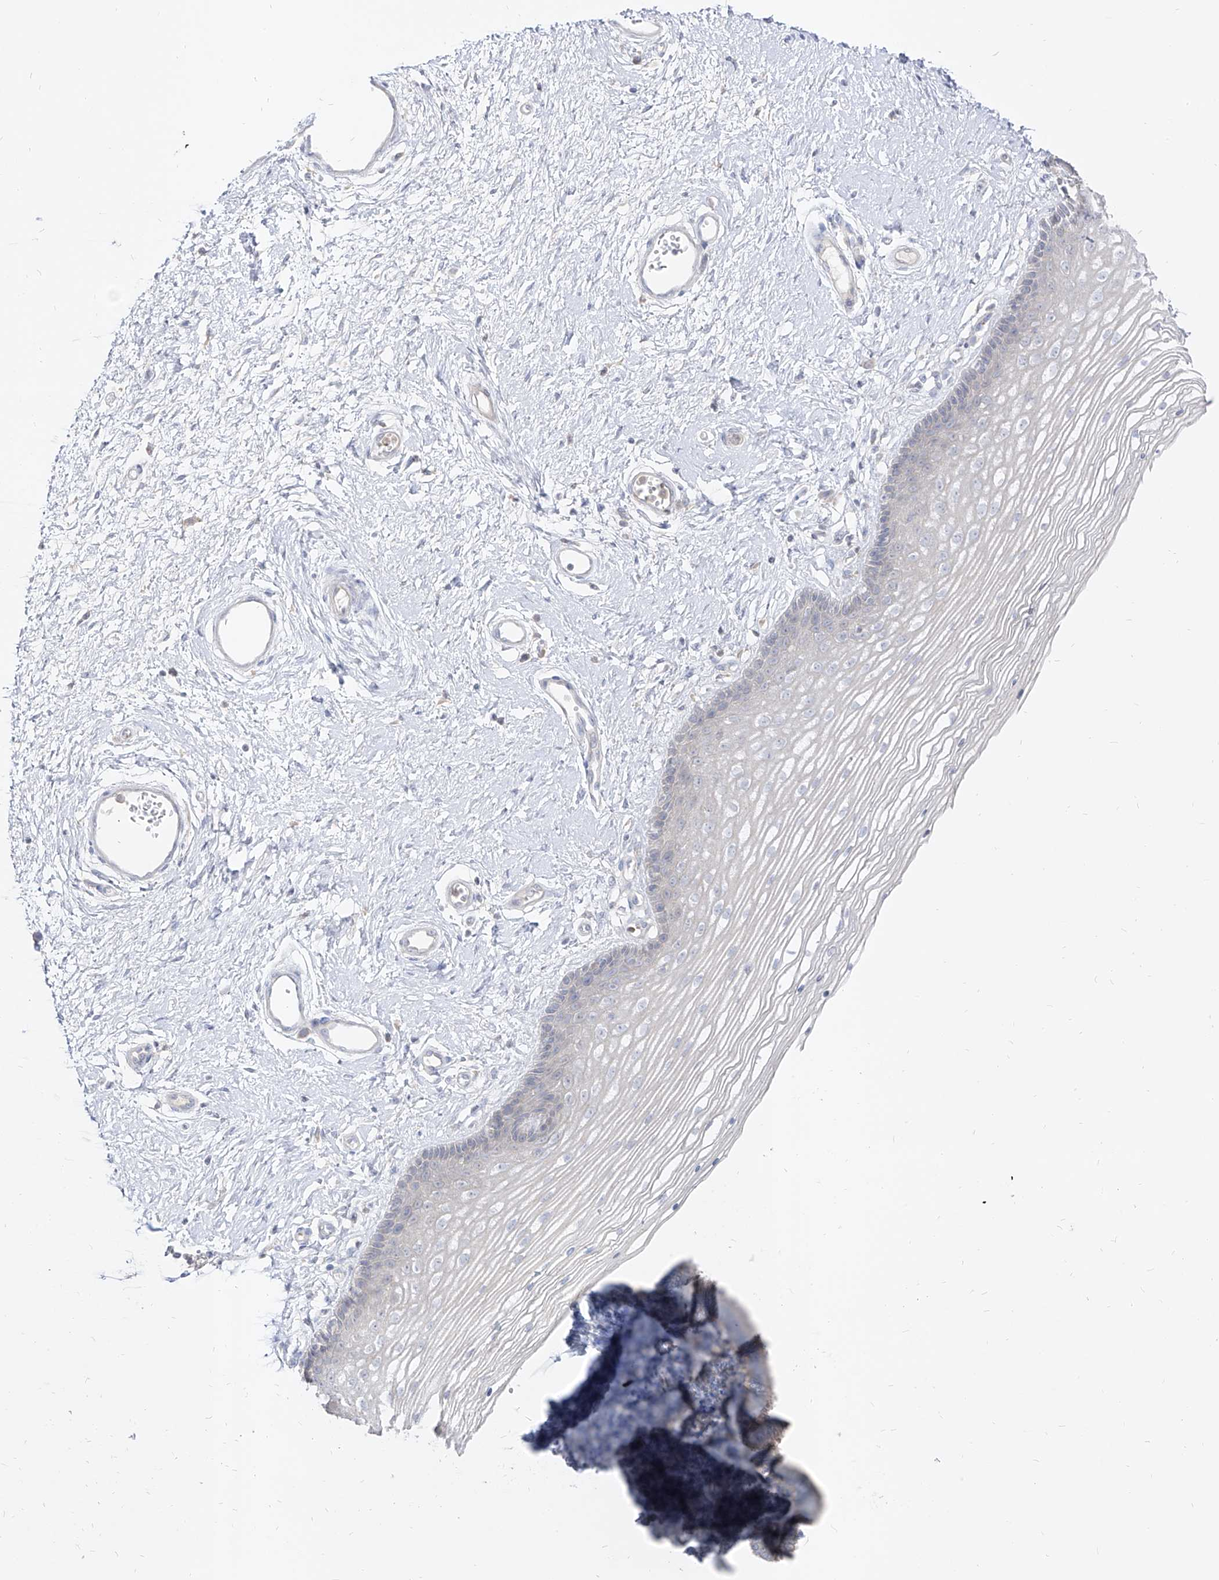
{"staining": {"intensity": "negative", "quantity": "none", "location": "none"}, "tissue": "vagina", "cell_type": "Squamous epithelial cells", "image_type": "normal", "snomed": [{"axis": "morphology", "description": "Normal tissue, NOS"}, {"axis": "topography", "description": "Vagina"}], "caption": "IHC of unremarkable vagina exhibits no positivity in squamous epithelial cells.", "gene": "RBFOX3", "patient": {"sex": "female", "age": 46}}